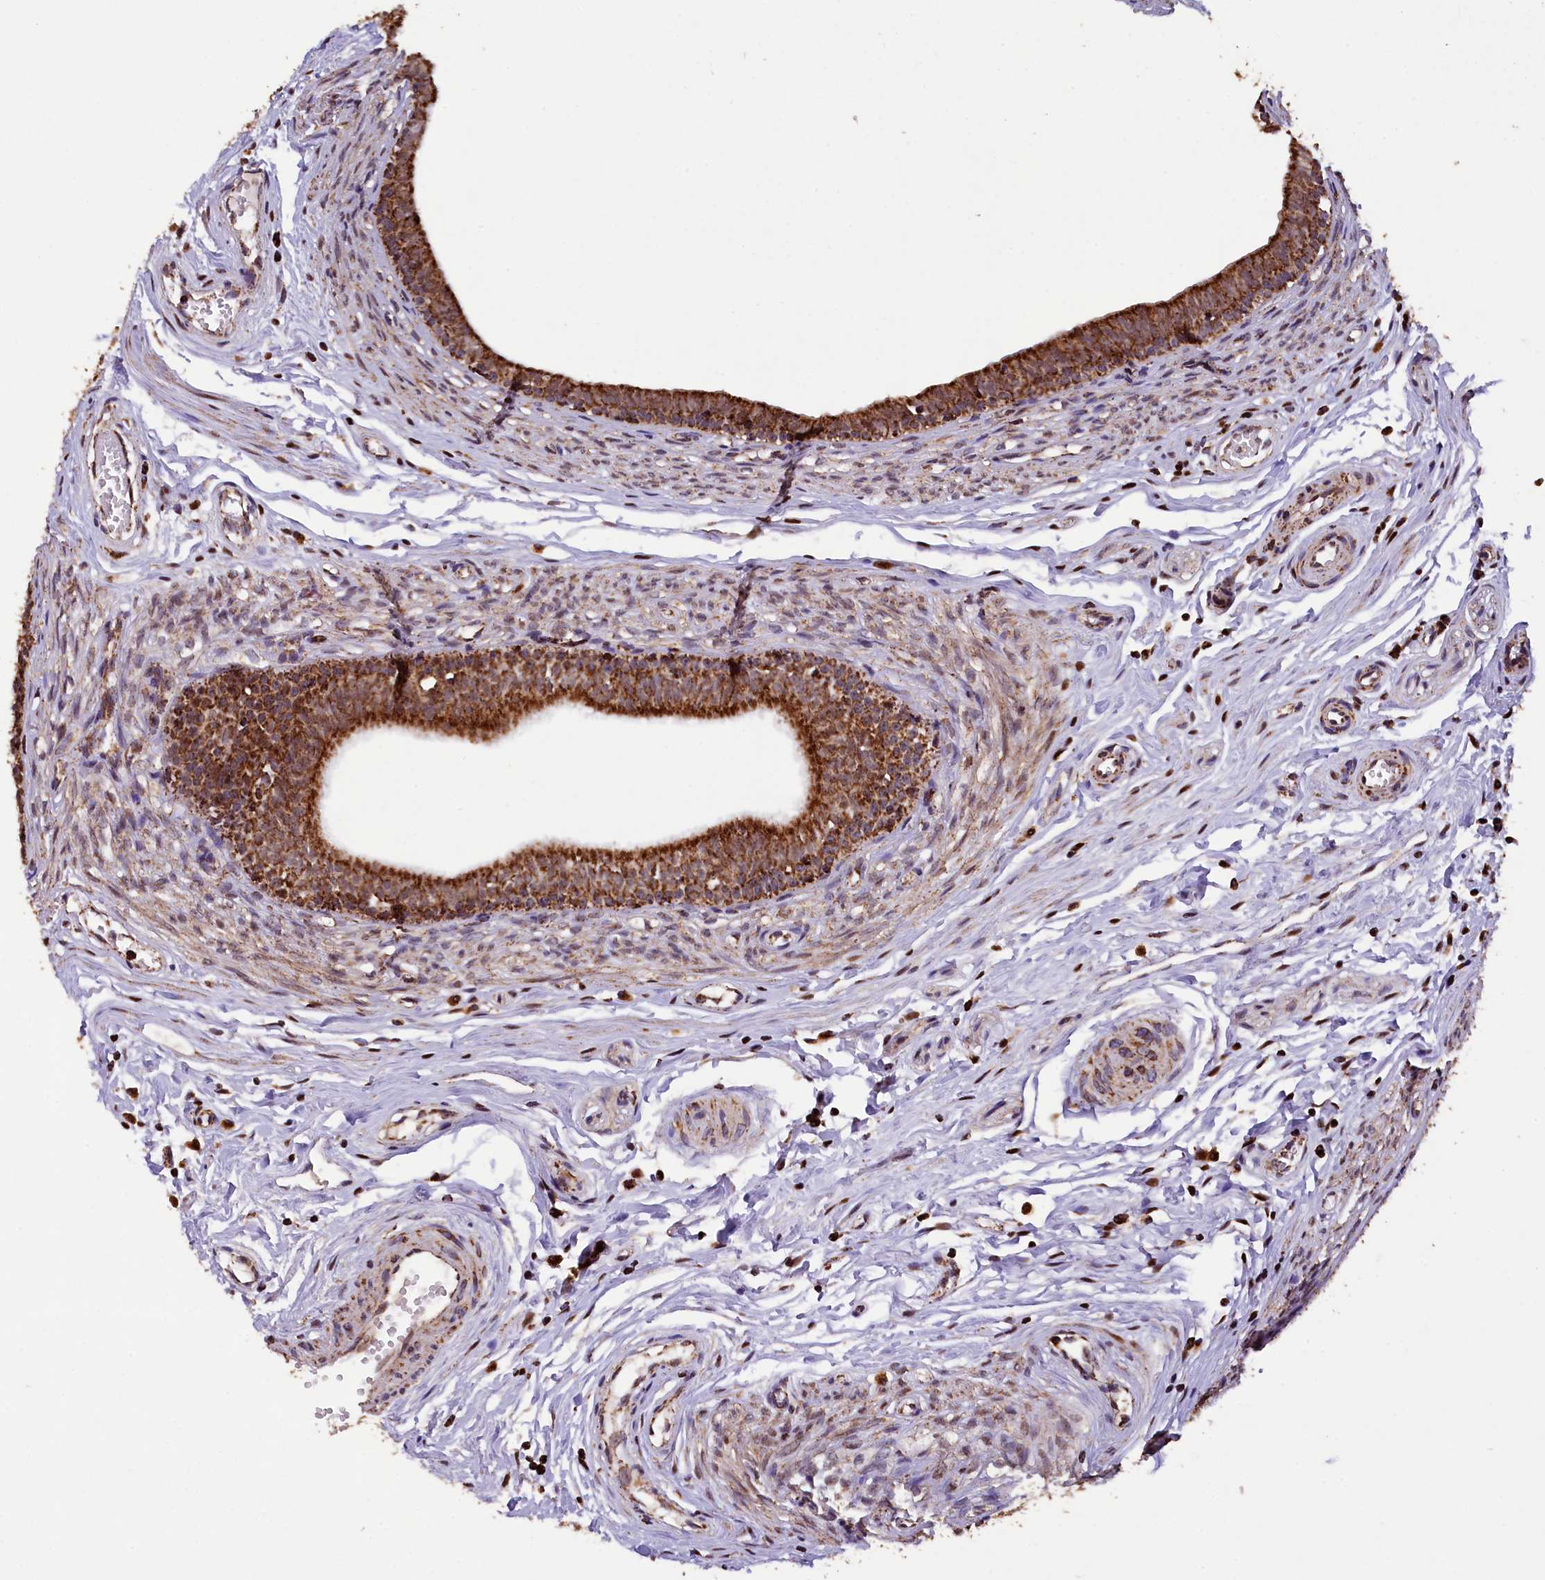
{"staining": {"intensity": "moderate", "quantity": ">75%", "location": "cytoplasmic/membranous,nuclear"}, "tissue": "epididymis", "cell_type": "Glandular cells", "image_type": "normal", "snomed": [{"axis": "morphology", "description": "Normal tissue, NOS"}, {"axis": "topography", "description": "Epididymis, spermatic cord, NOS"}], "caption": "An immunohistochemistry (IHC) micrograph of unremarkable tissue is shown. Protein staining in brown labels moderate cytoplasmic/membranous,nuclear positivity in epididymis within glandular cells.", "gene": "KLC2", "patient": {"sex": "male", "age": 22}}